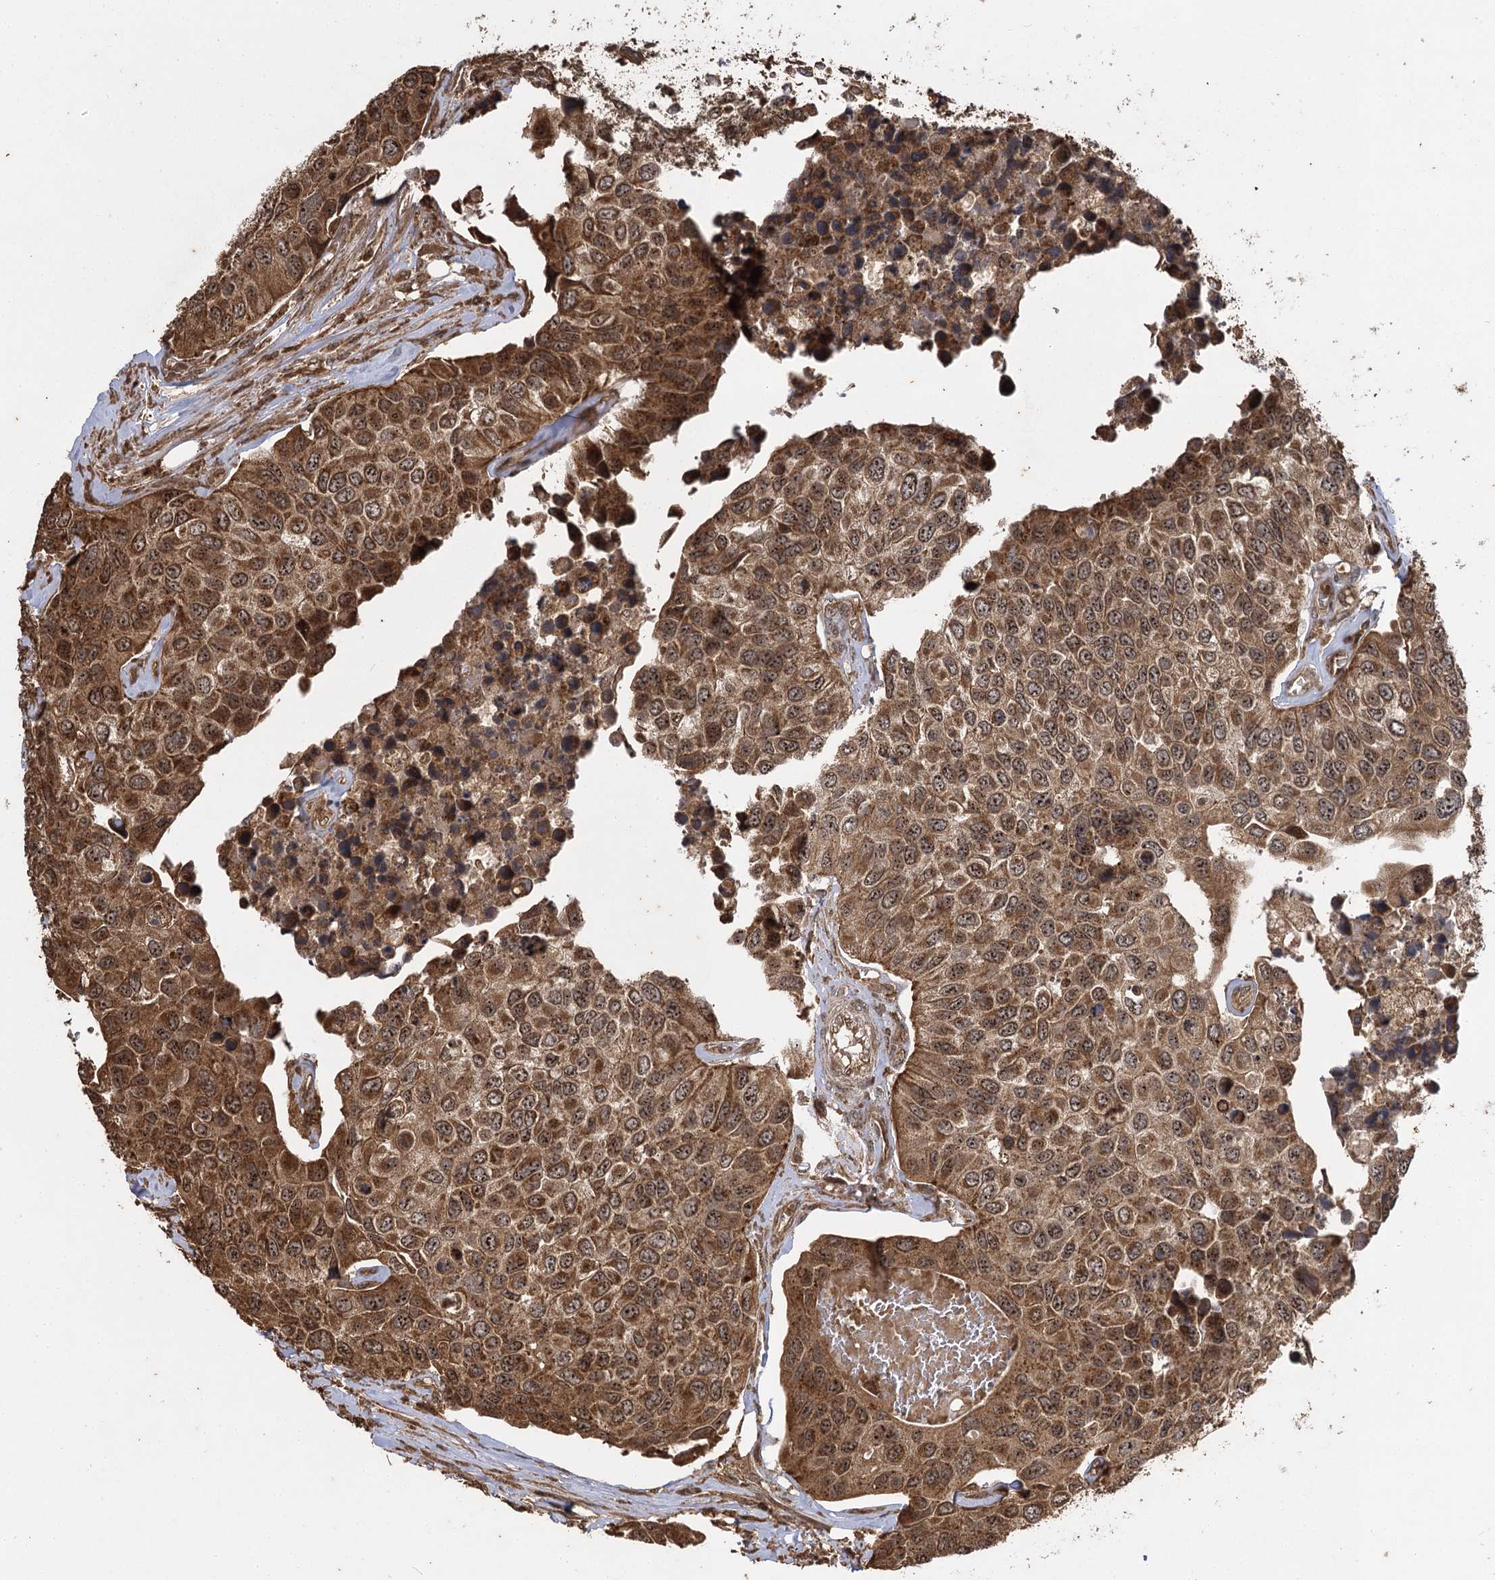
{"staining": {"intensity": "moderate", "quantity": ">75%", "location": "cytoplasmic/membranous,nuclear"}, "tissue": "urothelial cancer", "cell_type": "Tumor cells", "image_type": "cancer", "snomed": [{"axis": "morphology", "description": "Urothelial carcinoma, High grade"}, {"axis": "topography", "description": "Urinary bladder"}], "caption": "There is medium levels of moderate cytoplasmic/membranous and nuclear staining in tumor cells of urothelial carcinoma (high-grade), as demonstrated by immunohistochemical staining (brown color).", "gene": "IL11RA", "patient": {"sex": "male", "age": 74}}